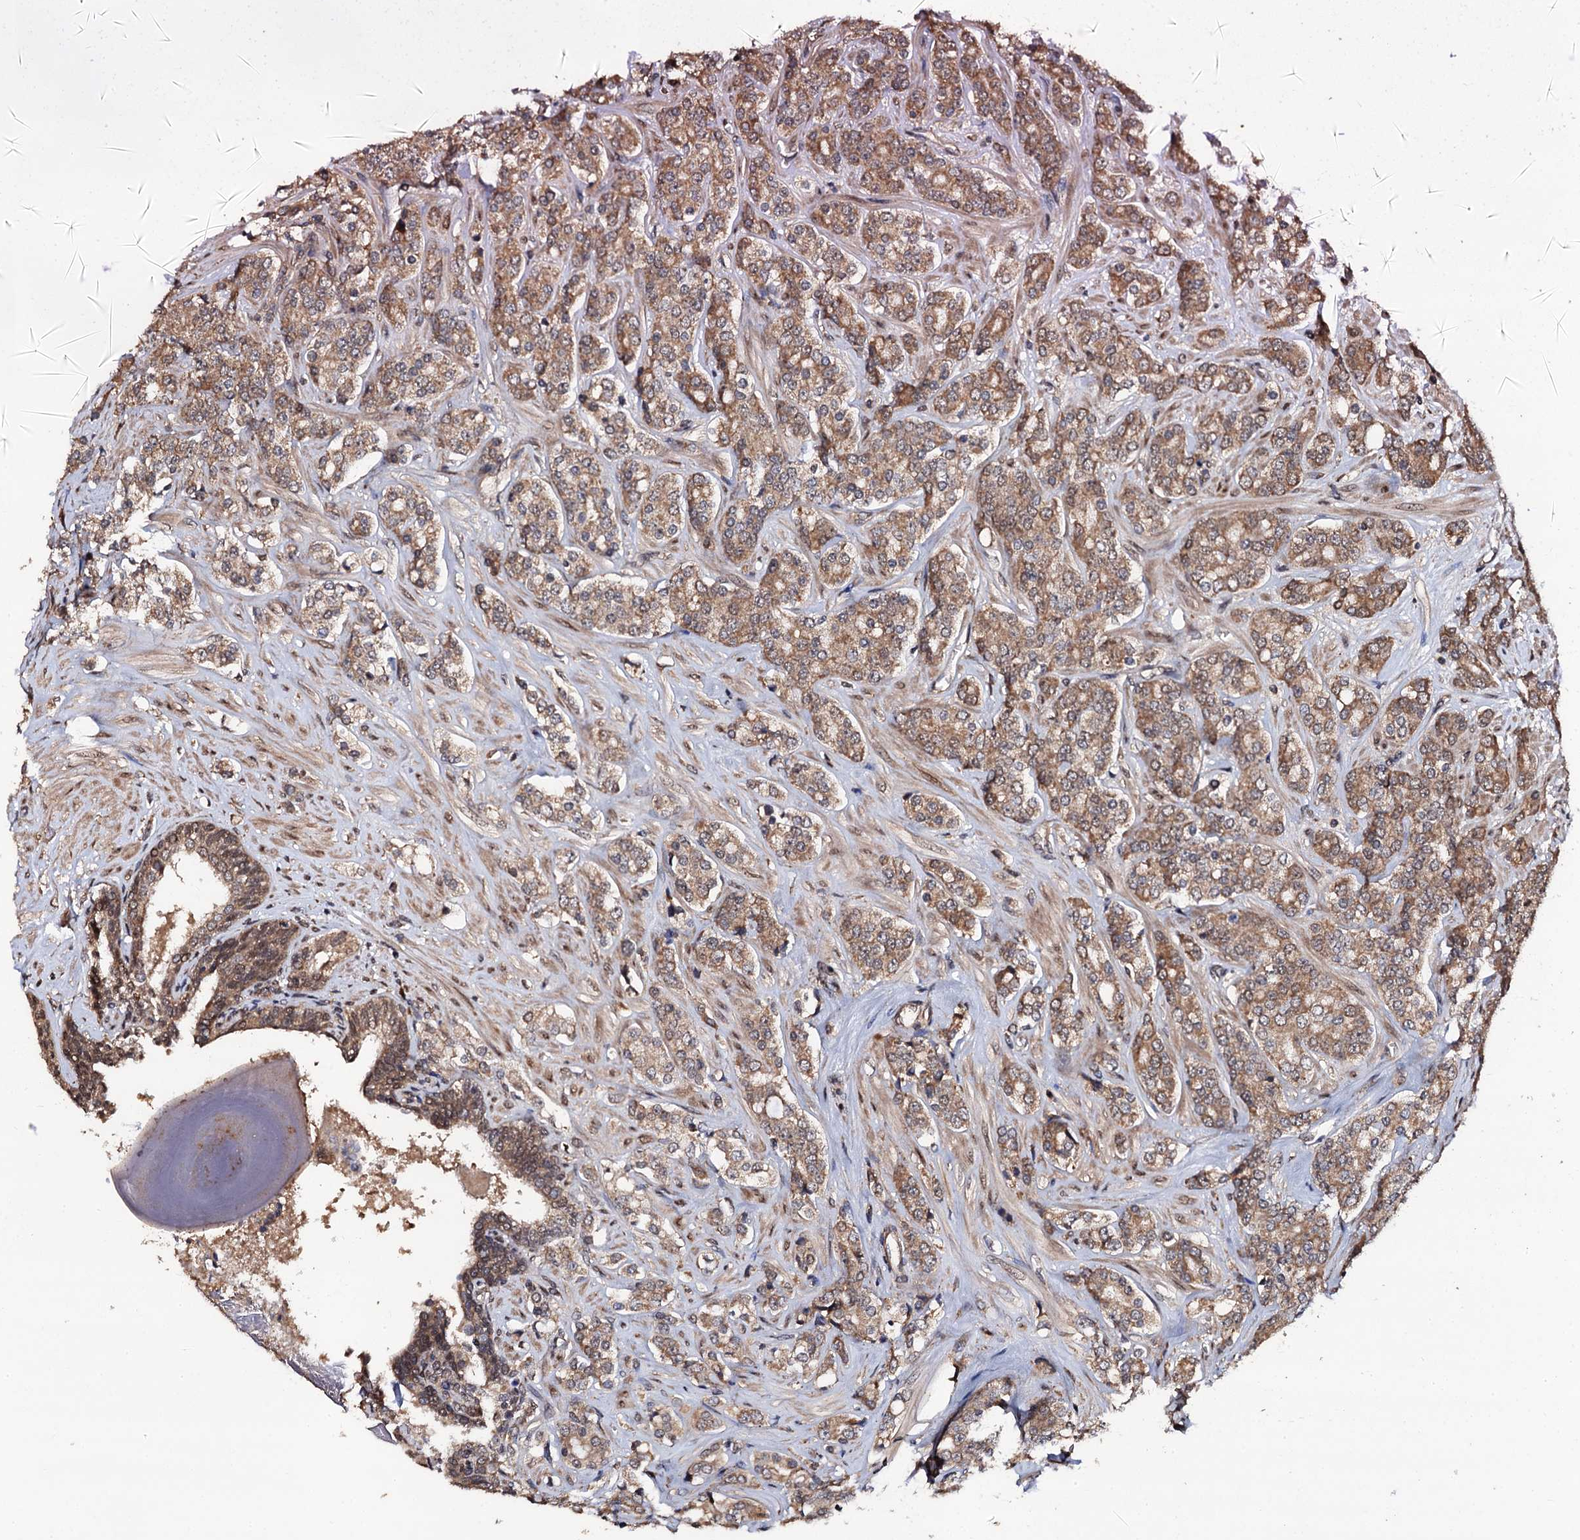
{"staining": {"intensity": "moderate", "quantity": ">75%", "location": "cytoplasmic/membranous"}, "tissue": "prostate cancer", "cell_type": "Tumor cells", "image_type": "cancer", "snomed": [{"axis": "morphology", "description": "Adenocarcinoma, High grade"}, {"axis": "topography", "description": "Prostate"}], "caption": "A histopathology image showing moderate cytoplasmic/membranous expression in approximately >75% of tumor cells in prostate cancer, as visualized by brown immunohistochemical staining.", "gene": "MIER2", "patient": {"sex": "male", "age": 62}}